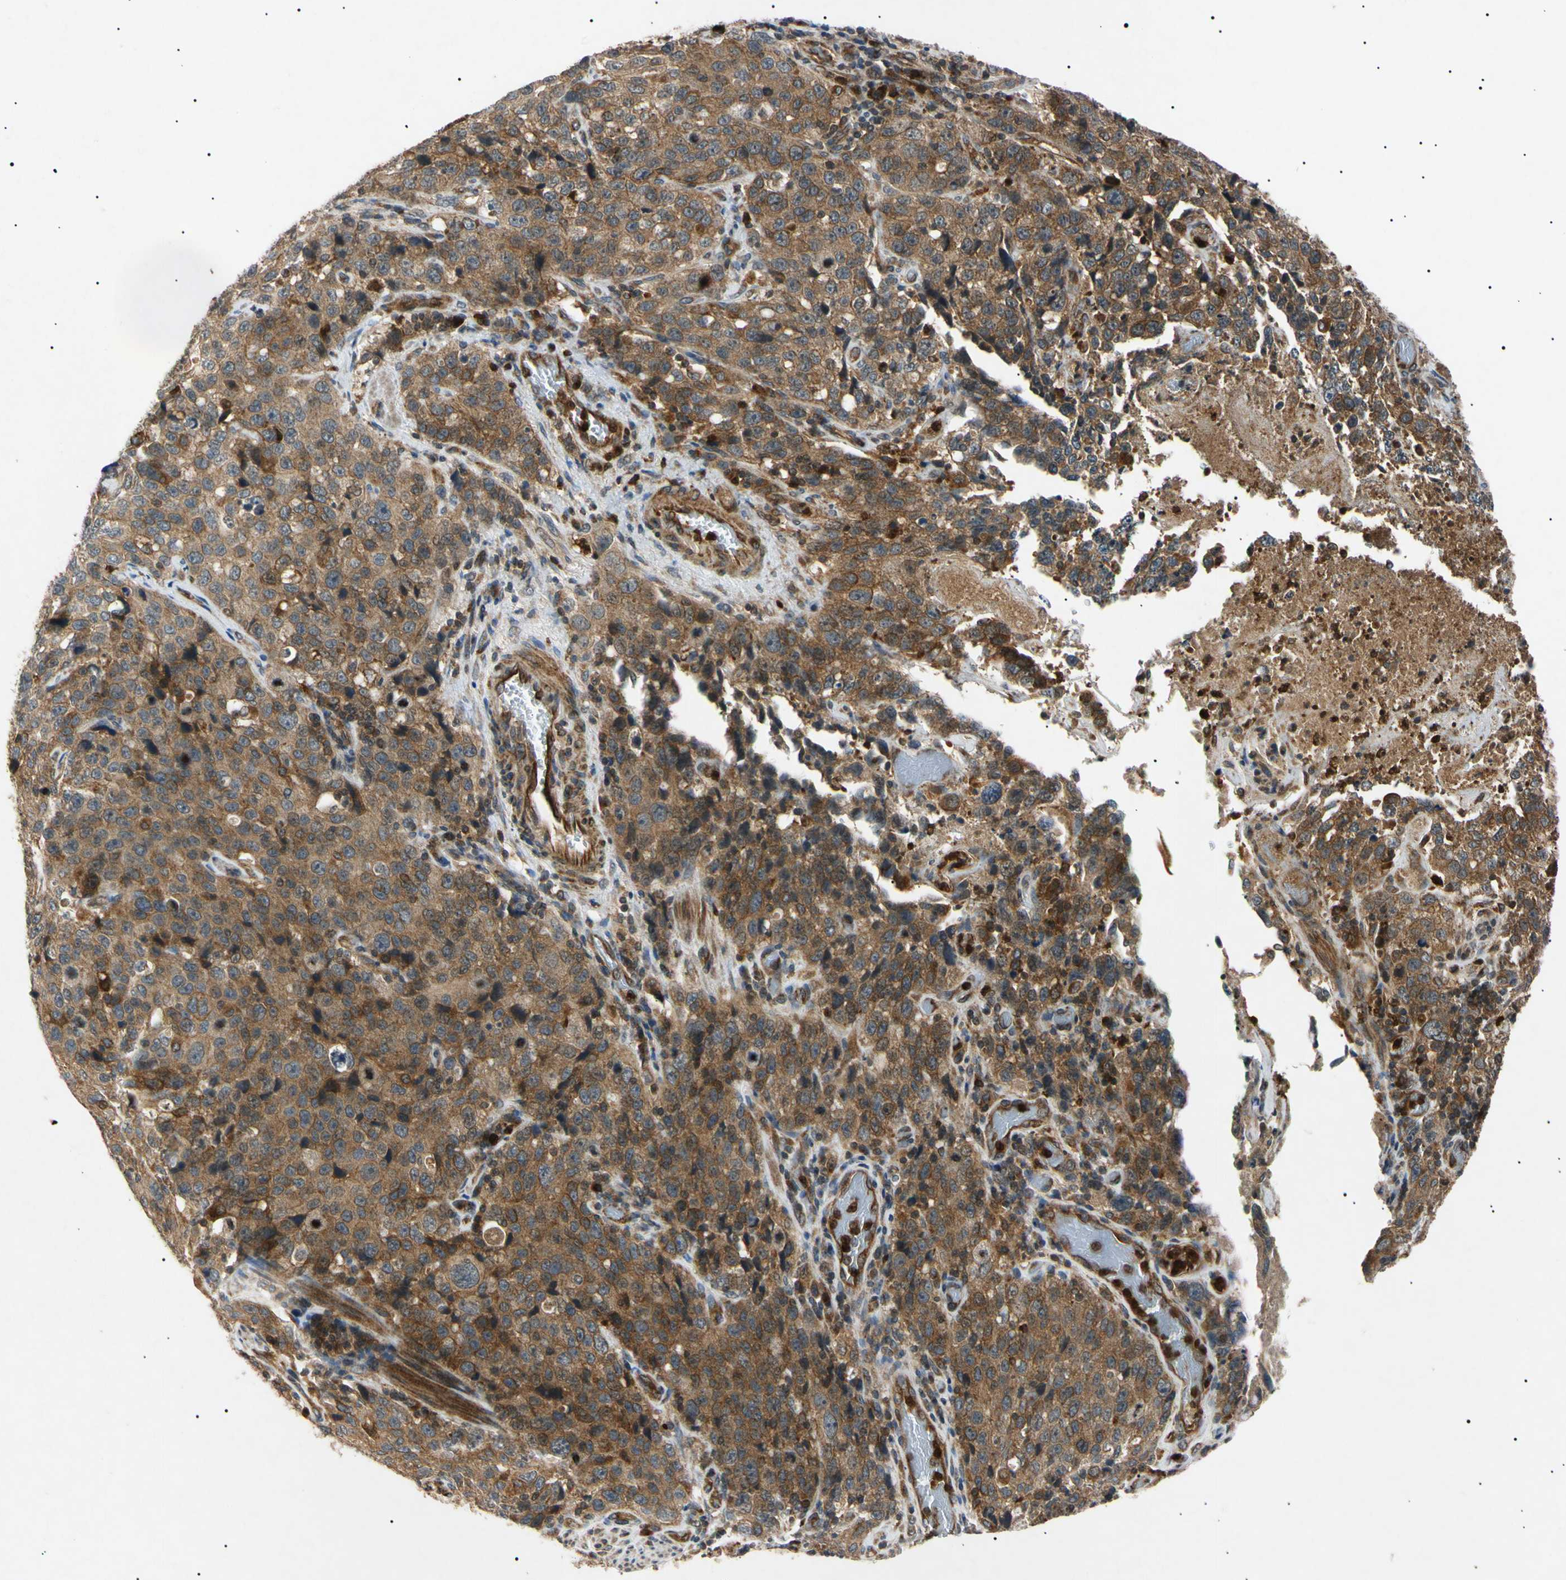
{"staining": {"intensity": "weak", "quantity": ">75%", "location": "cytoplasmic/membranous"}, "tissue": "stomach cancer", "cell_type": "Tumor cells", "image_type": "cancer", "snomed": [{"axis": "morphology", "description": "Normal tissue, NOS"}, {"axis": "morphology", "description": "Adenocarcinoma, NOS"}, {"axis": "topography", "description": "Stomach"}], "caption": "Weak cytoplasmic/membranous positivity for a protein is present in approximately >75% of tumor cells of stomach cancer (adenocarcinoma) using immunohistochemistry (IHC).", "gene": "TUBB4A", "patient": {"sex": "male", "age": 48}}